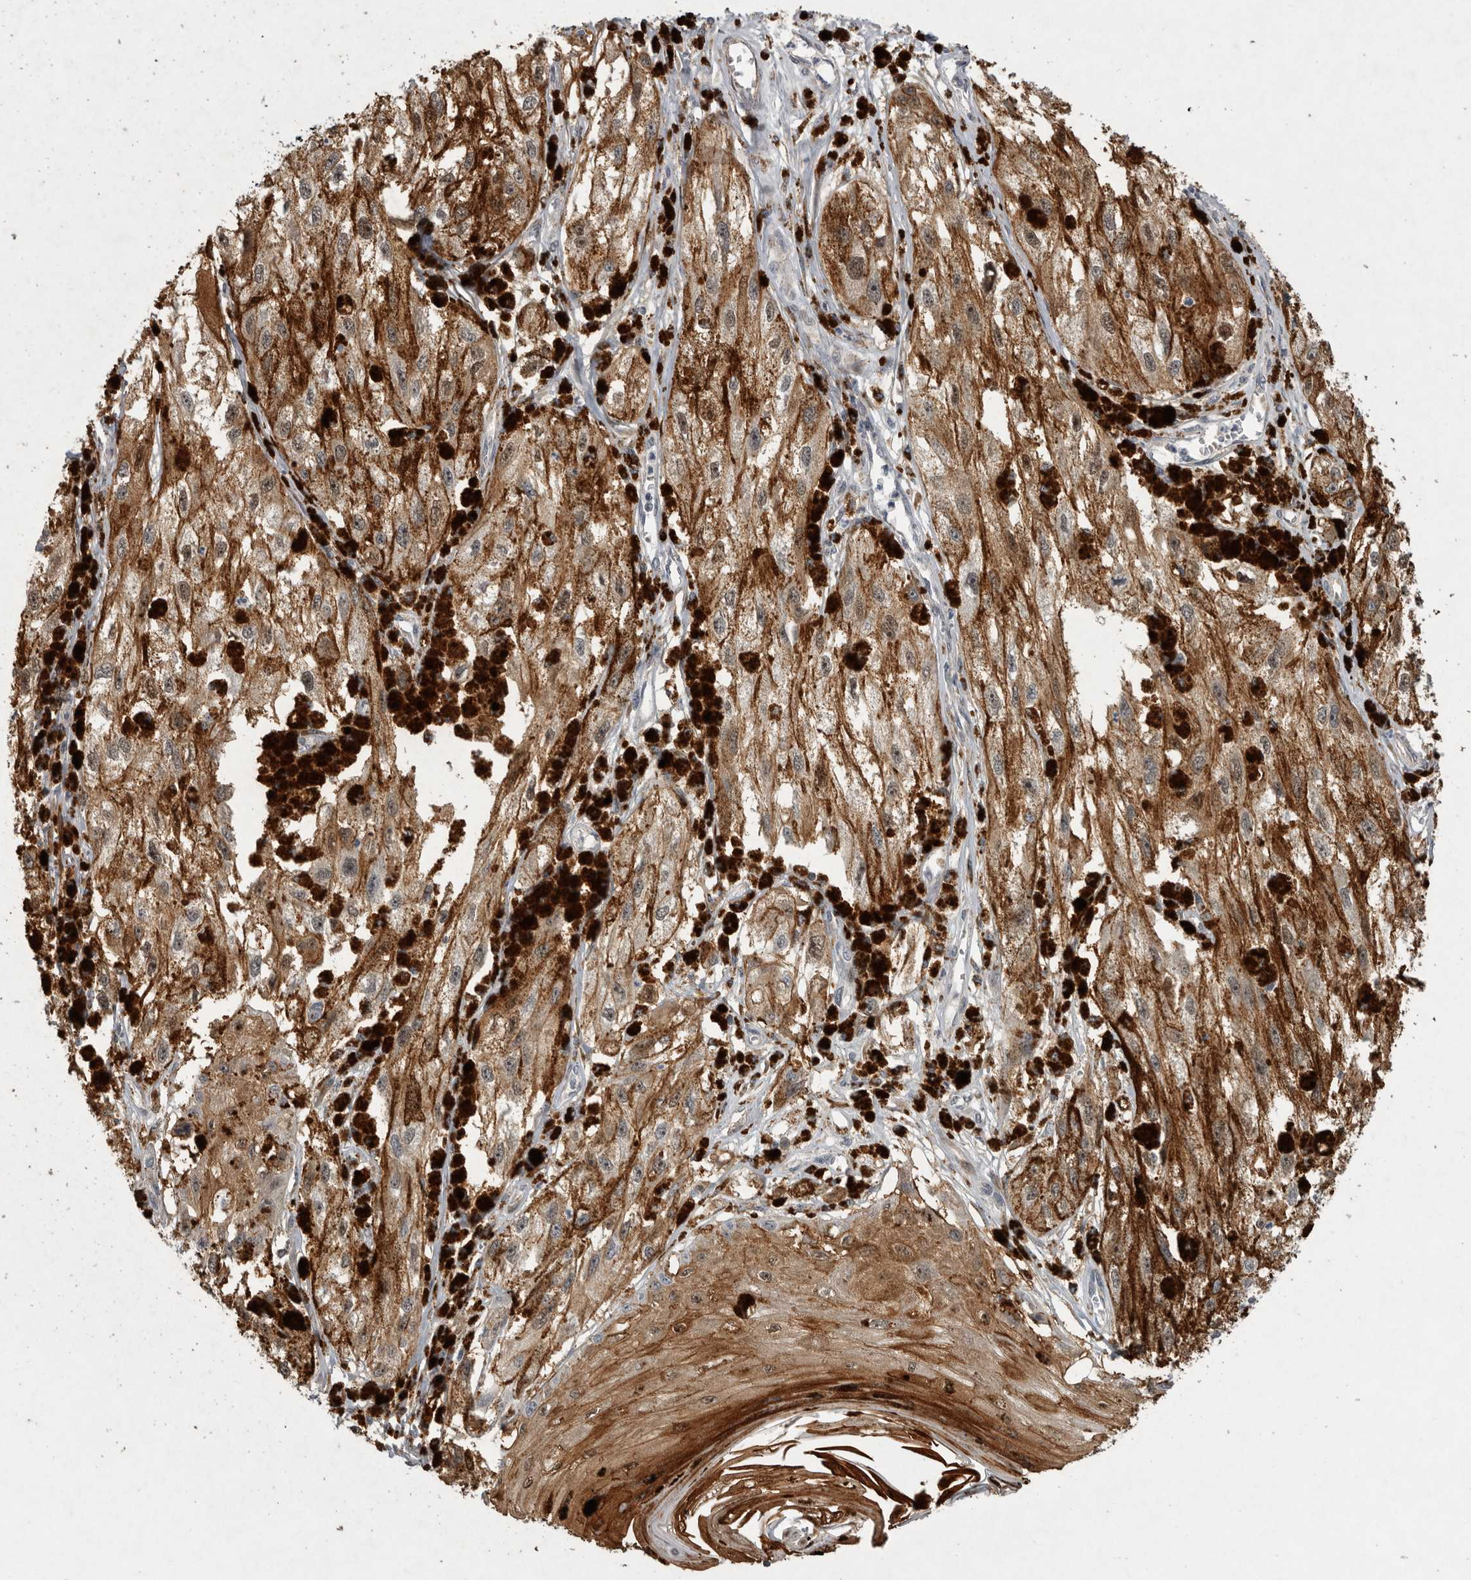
{"staining": {"intensity": "moderate", "quantity": ">75%", "location": "cytoplasmic/membranous"}, "tissue": "melanoma", "cell_type": "Tumor cells", "image_type": "cancer", "snomed": [{"axis": "morphology", "description": "Malignant melanoma, NOS"}, {"axis": "topography", "description": "Skin"}], "caption": "An image of malignant melanoma stained for a protein shows moderate cytoplasmic/membranous brown staining in tumor cells.", "gene": "MPDZ", "patient": {"sex": "male", "age": 88}}